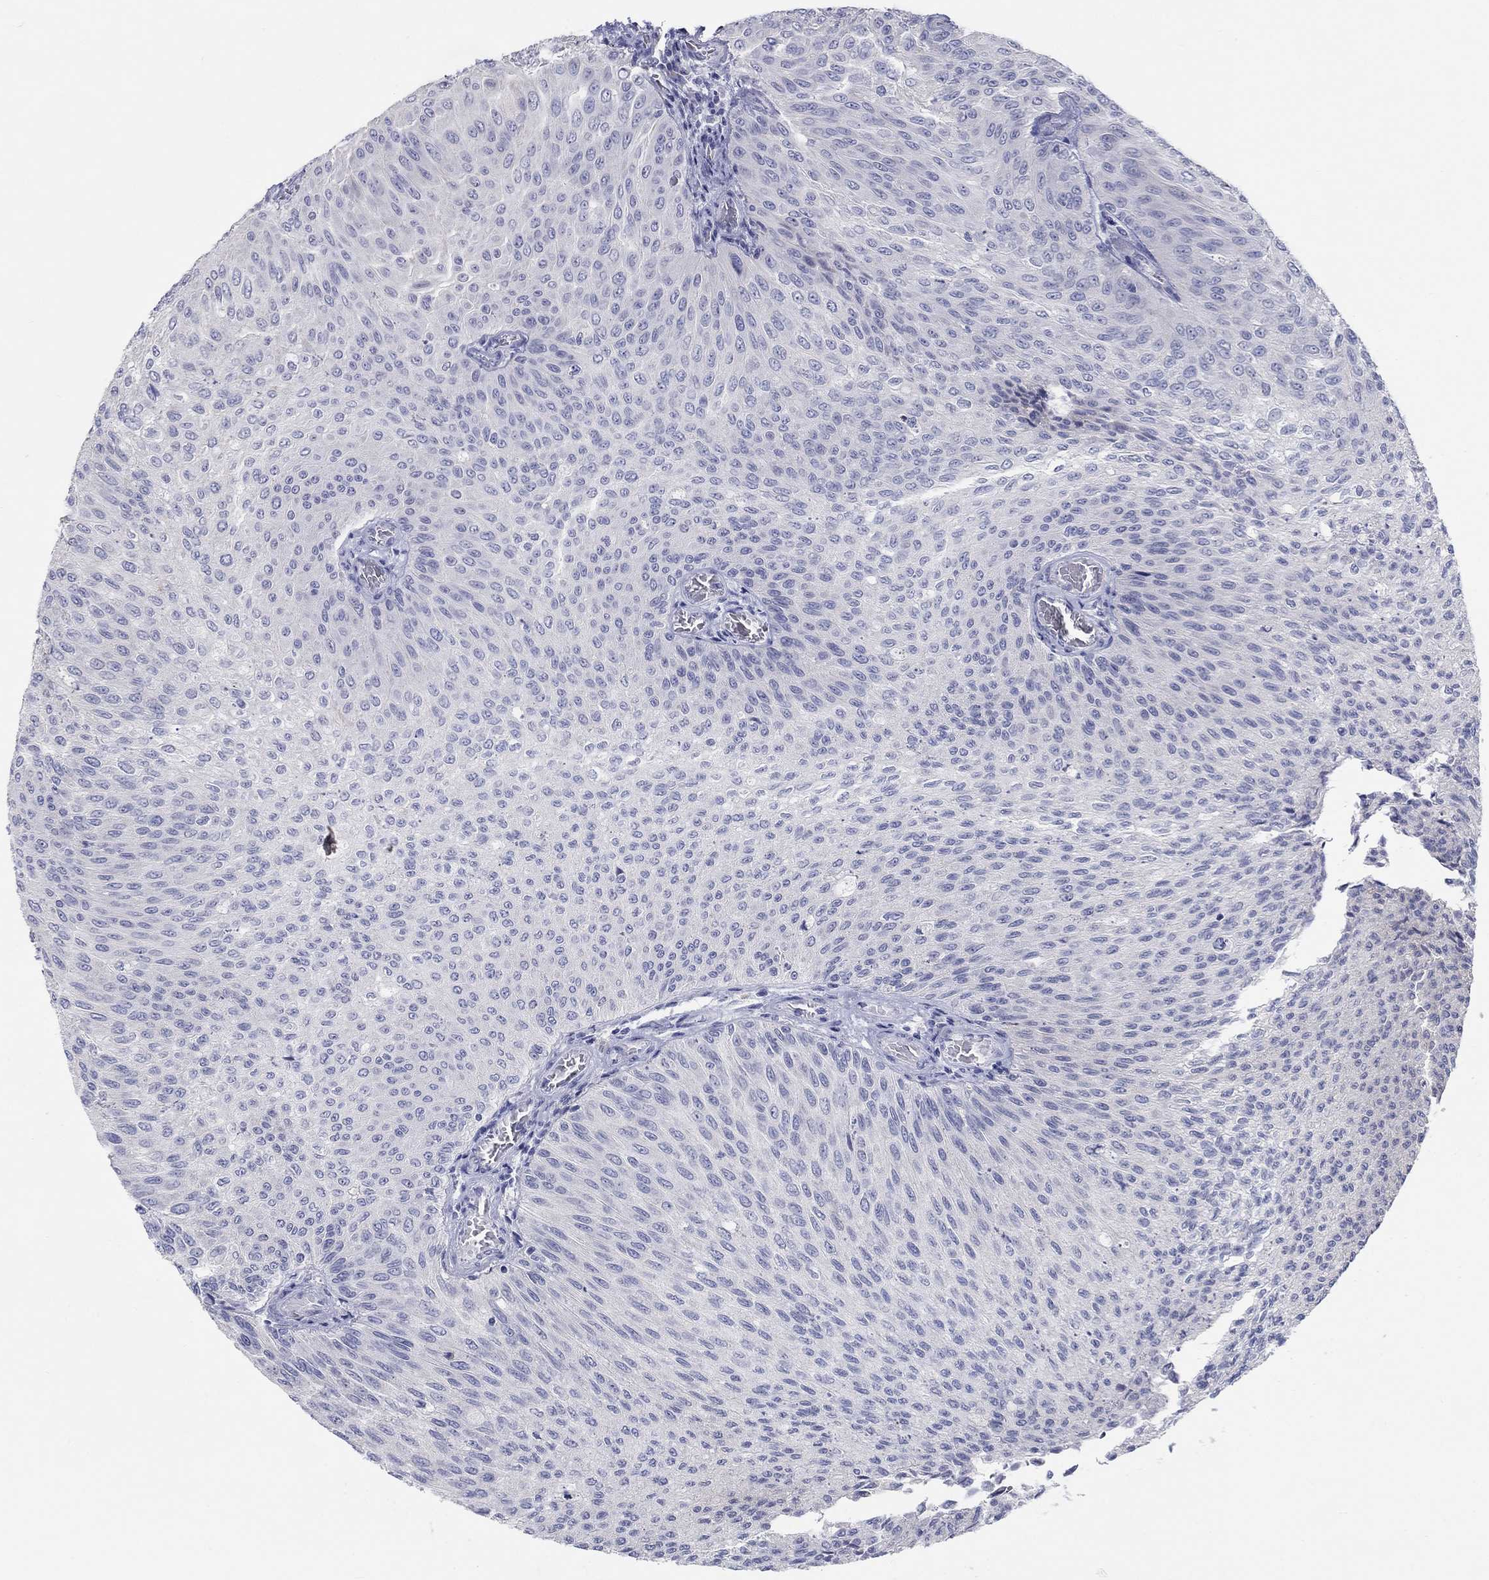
{"staining": {"intensity": "negative", "quantity": "none", "location": "none"}, "tissue": "urothelial cancer", "cell_type": "Tumor cells", "image_type": "cancer", "snomed": [{"axis": "morphology", "description": "Urothelial carcinoma, Low grade"}, {"axis": "topography", "description": "Ureter, NOS"}, {"axis": "topography", "description": "Urinary bladder"}], "caption": "An IHC micrograph of urothelial carcinoma (low-grade) is shown. There is no staining in tumor cells of urothelial carcinoma (low-grade).", "gene": "LRRC4C", "patient": {"sex": "male", "age": 78}}